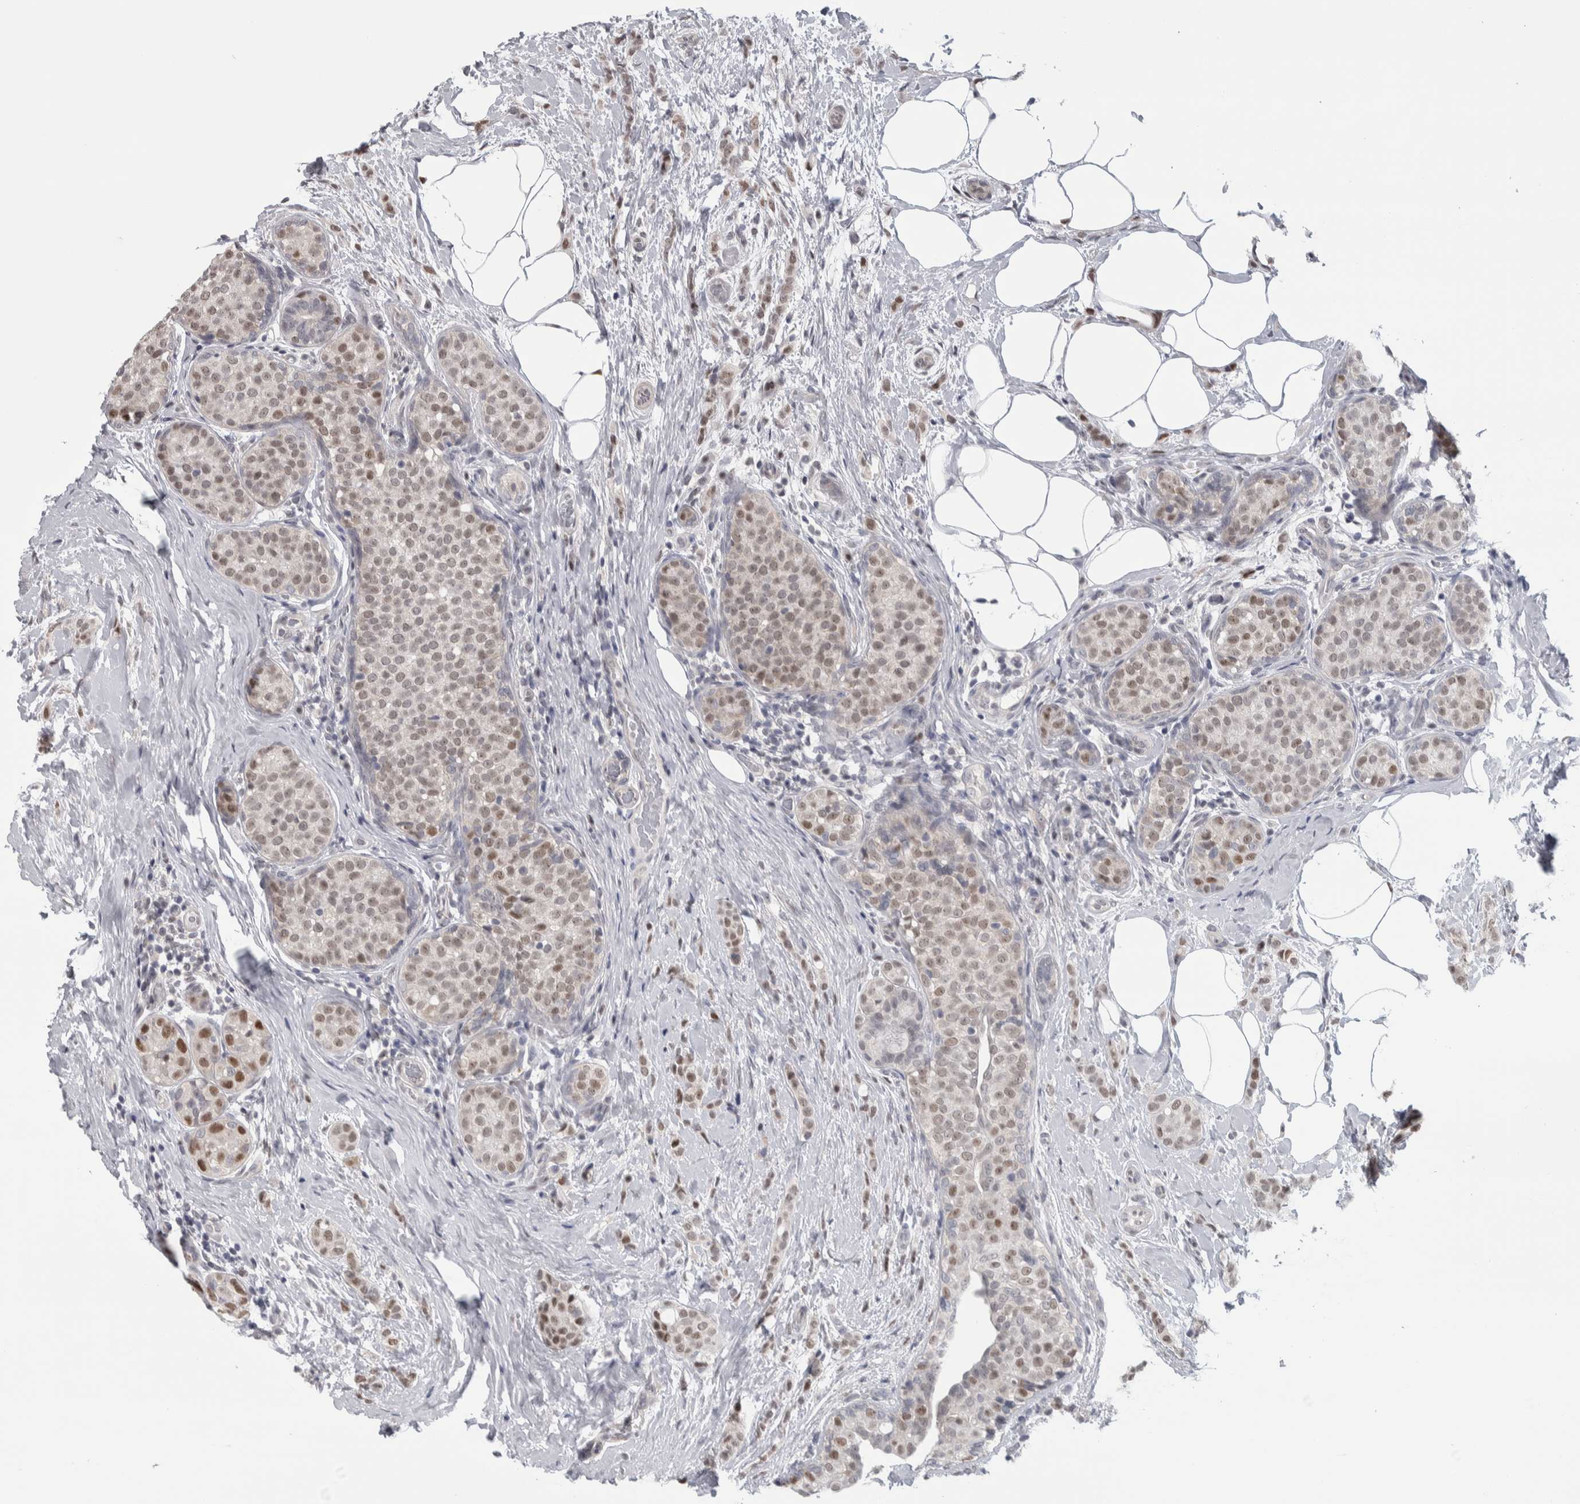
{"staining": {"intensity": "moderate", "quantity": "<25%", "location": "cytoplasmic/membranous"}, "tissue": "breast cancer", "cell_type": "Tumor cells", "image_type": "cancer", "snomed": [{"axis": "morphology", "description": "Lobular carcinoma, in situ"}, {"axis": "morphology", "description": "Lobular carcinoma"}, {"axis": "topography", "description": "Breast"}], "caption": "The histopathology image reveals immunohistochemical staining of breast cancer (lobular carcinoma in situ). There is moderate cytoplasmic/membranous staining is seen in about <25% of tumor cells.", "gene": "HEXIM2", "patient": {"sex": "female", "age": 41}}